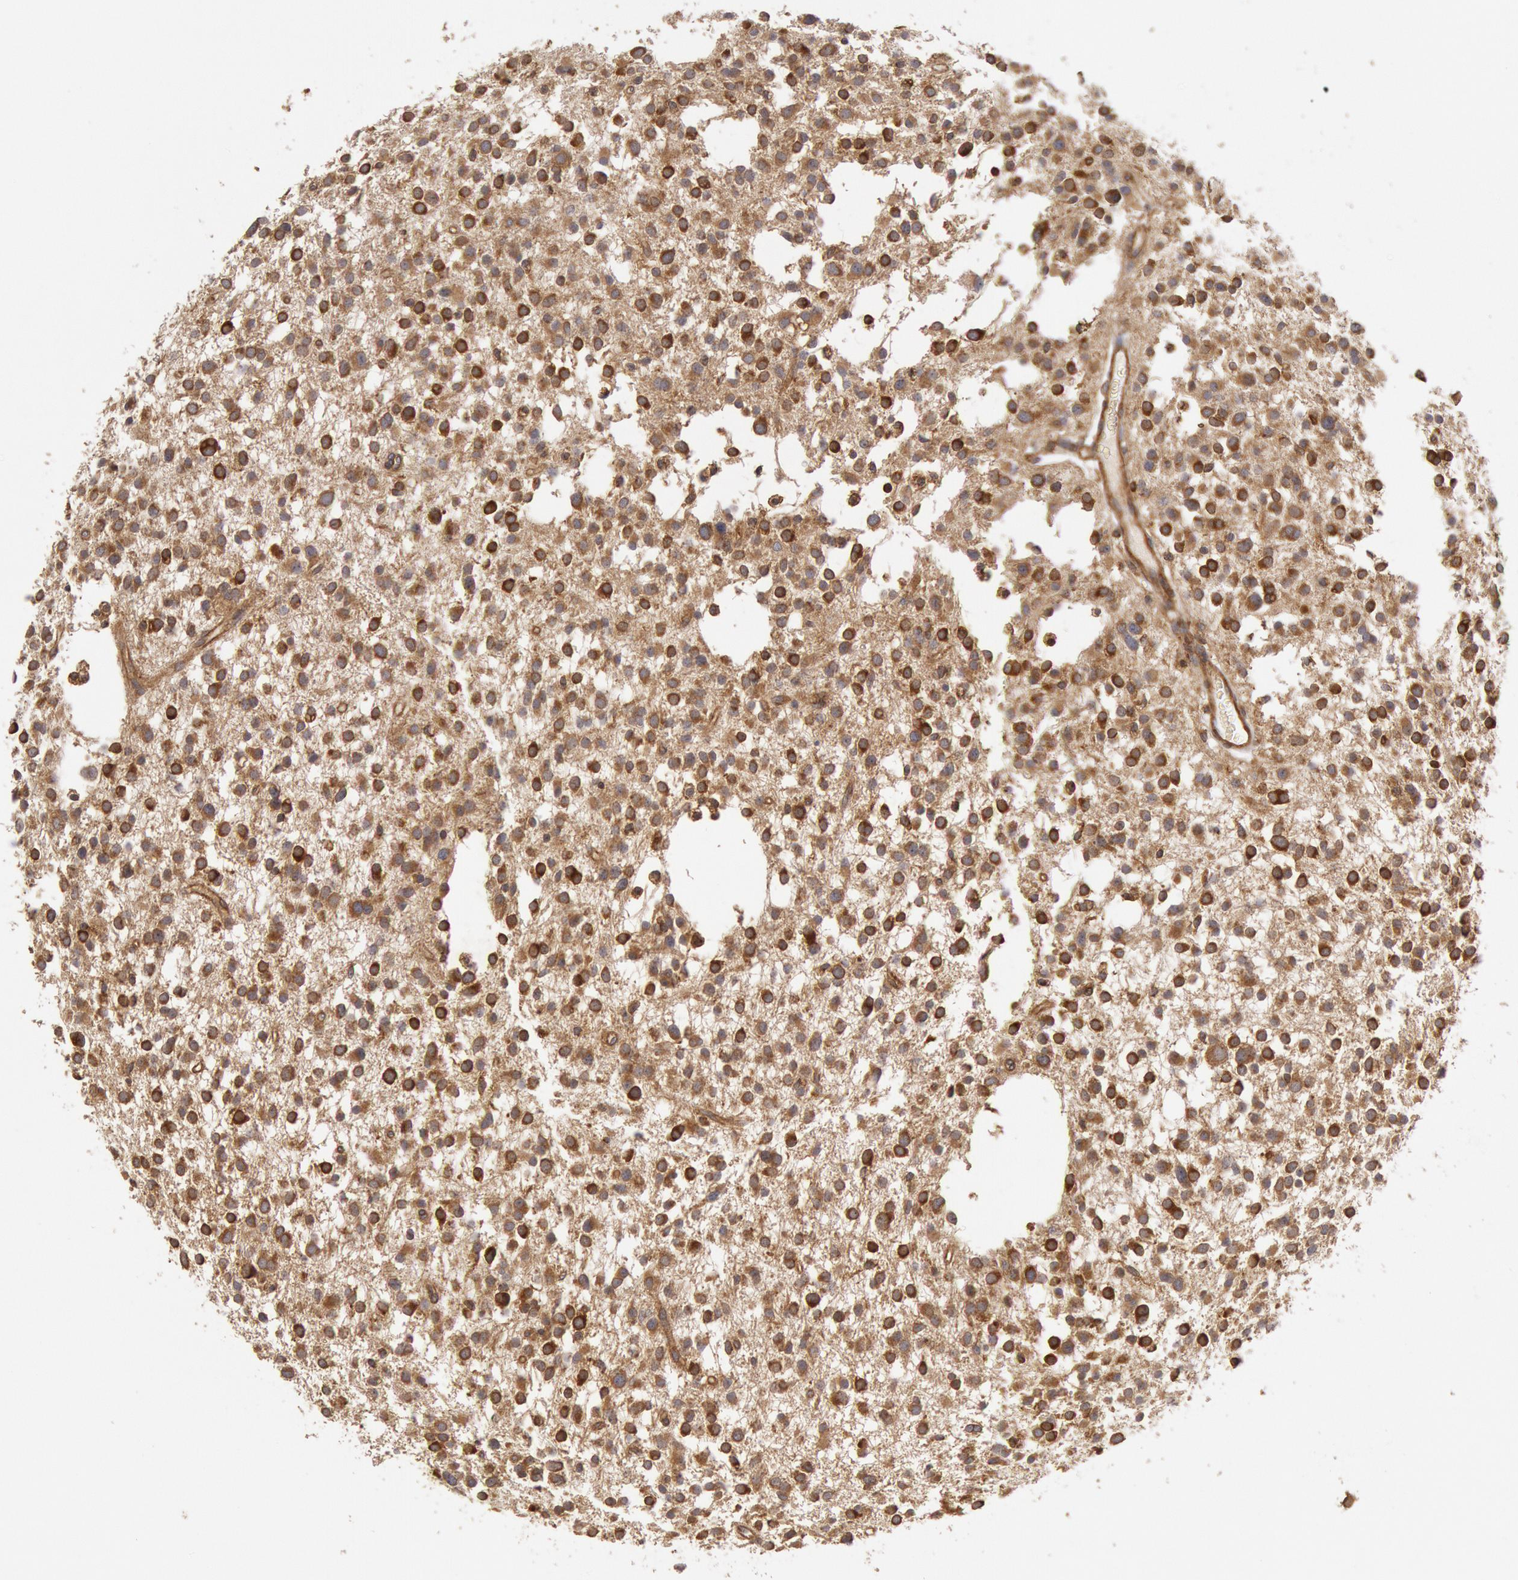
{"staining": {"intensity": "moderate", "quantity": "25%-75%", "location": "cytoplasmic/membranous"}, "tissue": "glioma", "cell_type": "Tumor cells", "image_type": "cancer", "snomed": [{"axis": "morphology", "description": "Glioma, malignant, Low grade"}, {"axis": "topography", "description": "Brain"}], "caption": "Glioma was stained to show a protein in brown. There is medium levels of moderate cytoplasmic/membranous staining in approximately 25%-75% of tumor cells.", "gene": "PIK3R1", "patient": {"sex": "female", "age": 36}}